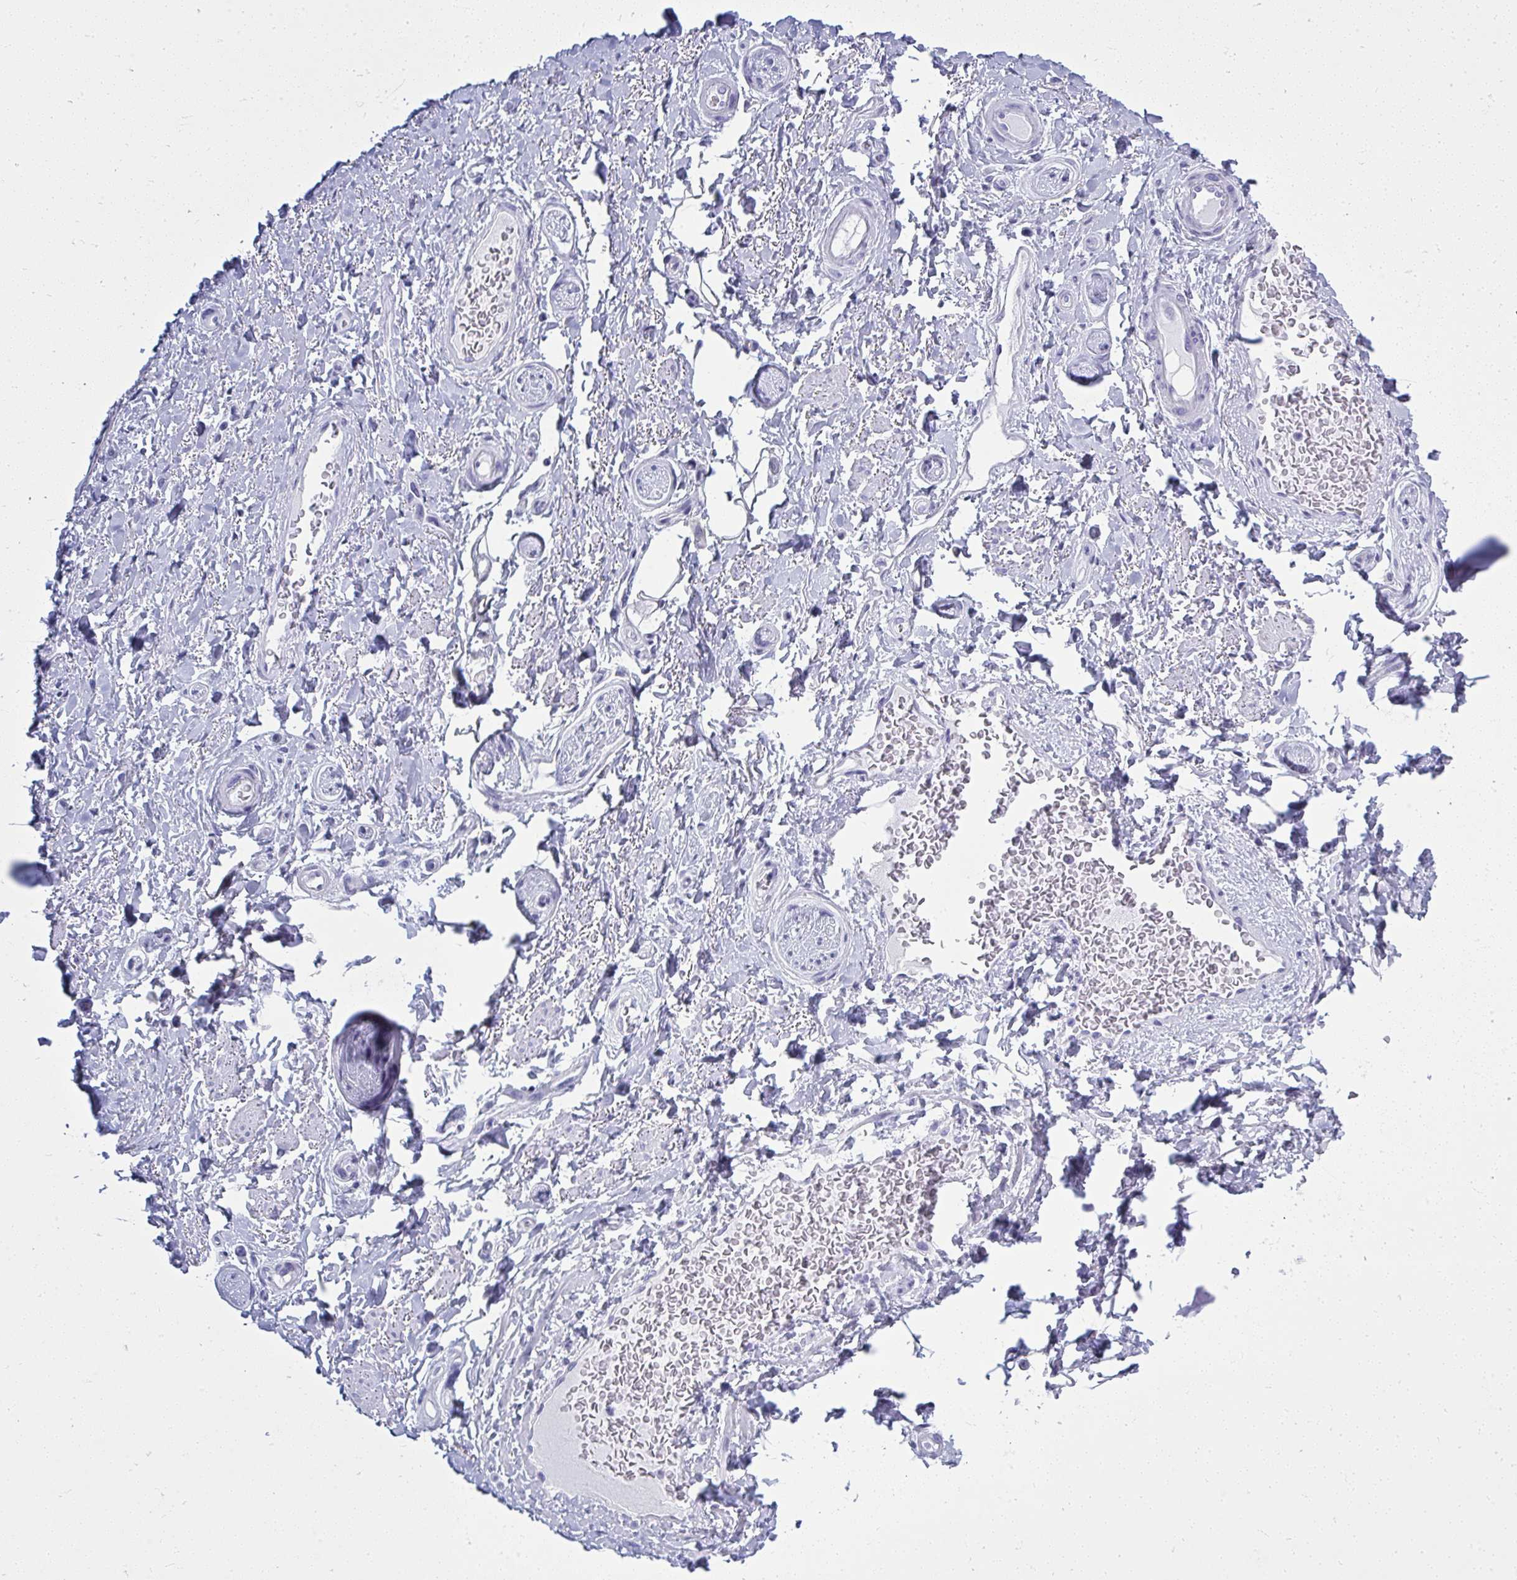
{"staining": {"intensity": "negative", "quantity": "none", "location": "none"}, "tissue": "adipose tissue", "cell_type": "Adipocytes", "image_type": "normal", "snomed": [{"axis": "morphology", "description": "Normal tissue, NOS"}, {"axis": "topography", "description": "Peripheral nerve tissue"}], "caption": "Immunohistochemistry (IHC) histopathology image of benign human adipose tissue stained for a protein (brown), which shows no staining in adipocytes. Brightfield microscopy of immunohistochemistry (IHC) stained with DAB (3,3'-diaminobenzidine) (brown) and hematoxylin (blue), captured at high magnification.", "gene": "QDPR", "patient": {"sex": "male", "age": 51}}